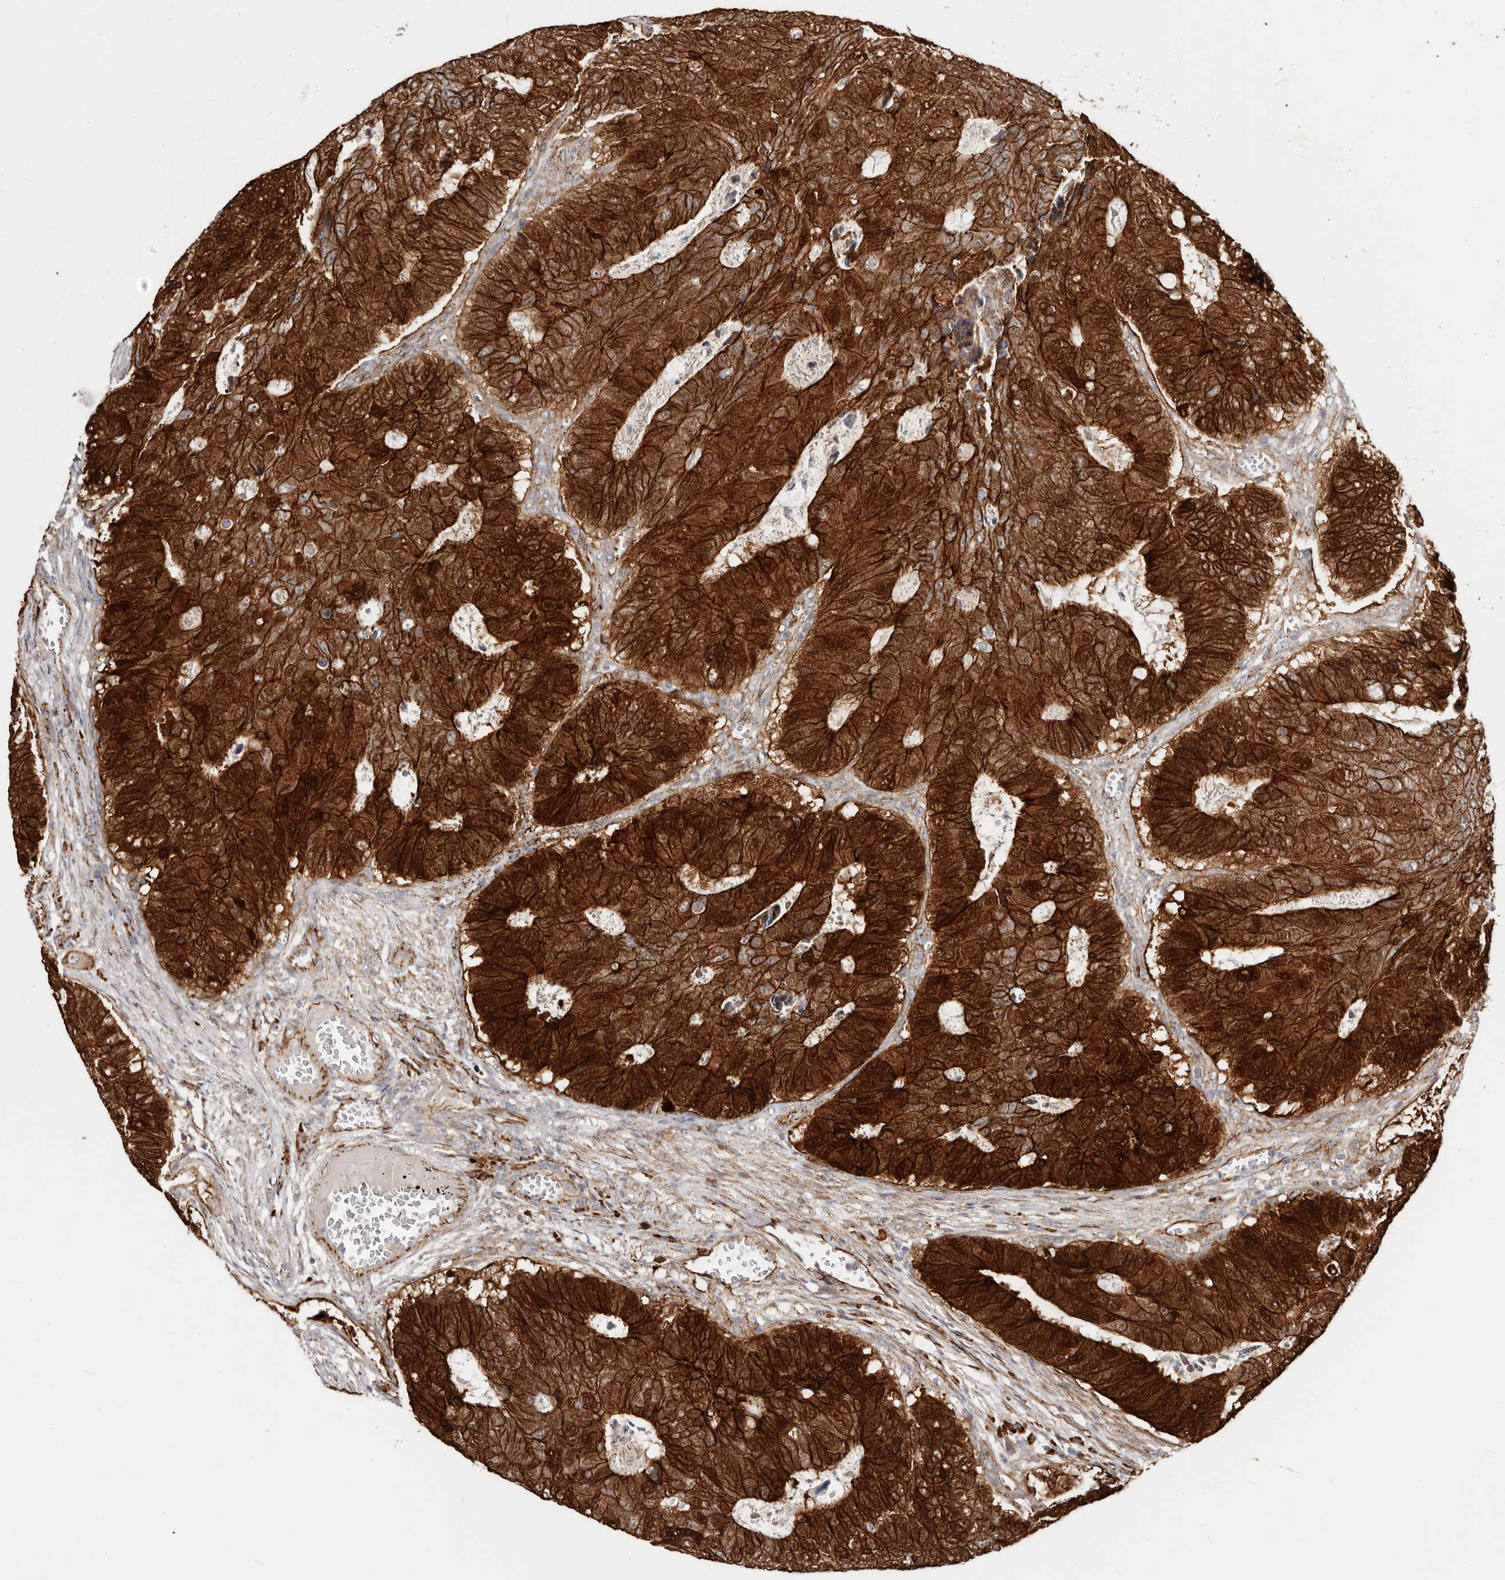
{"staining": {"intensity": "strong", "quantity": ">75%", "location": "cytoplasmic/membranous"}, "tissue": "colorectal cancer", "cell_type": "Tumor cells", "image_type": "cancer", "snomed": [{"axis": "morphology", "description": "Adenocarcinoma, NOS"}, {"axis": "topography", "description": "Colon"}], "caption": "The immunohistochemical stain labels strong cytoplasmic/membranous positivity in tumor cells of colorectal cancer (adenocarcinoma) tissue.", "gene": "CTNNB1", "patient": {"sex": "male", "age": 87}}